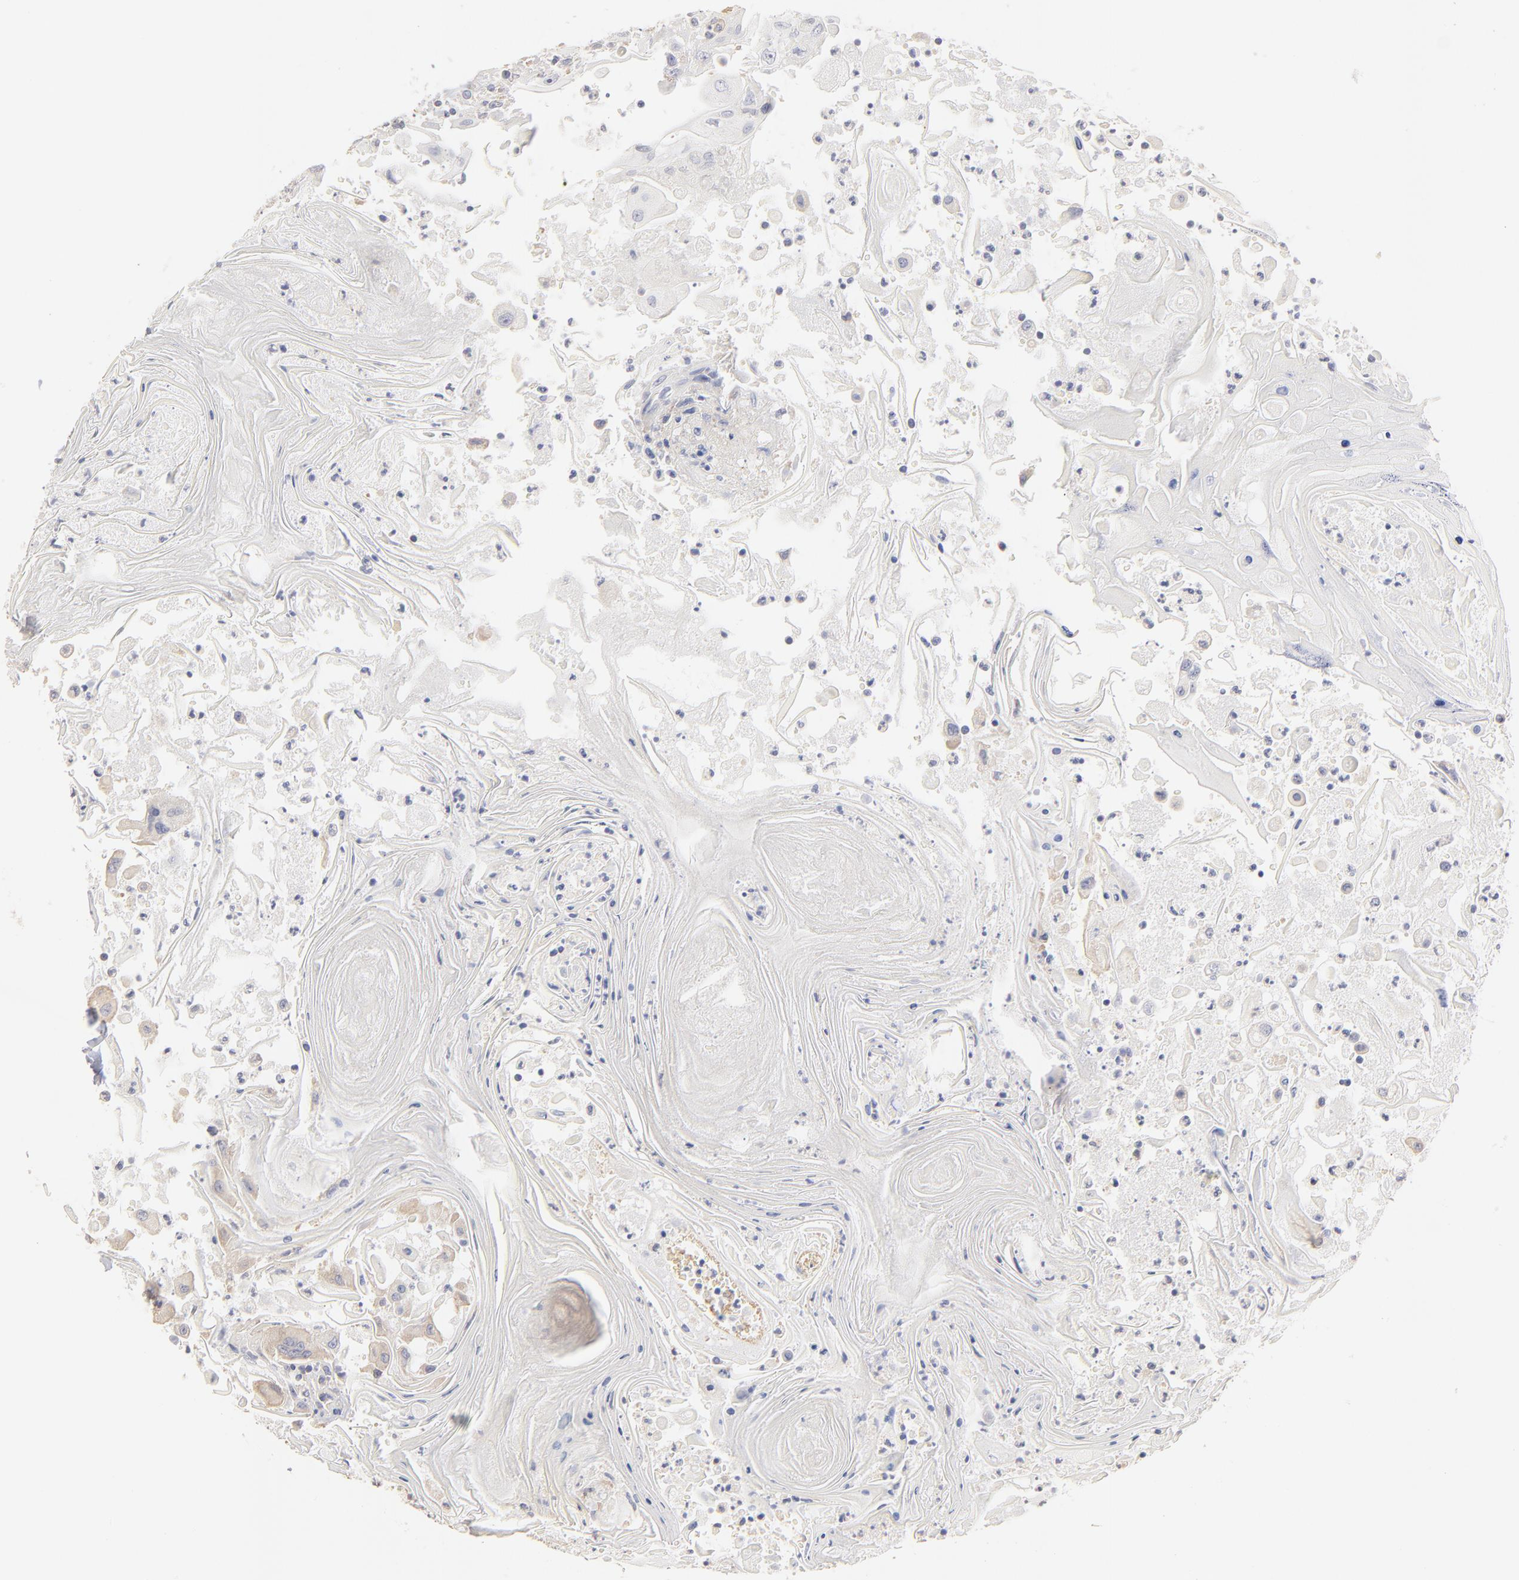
{"staining": {"intensity": "negative", "quantity": "none", "location": "none"}, "tissue": "head and neck cancer", "cell_type": "Tumor cells", "image_type": "cancer", "snomed": [{"axis": "morphology", "description": "Squamous cell carcinoma, NOS"}, {"axis": "morphology", "description": "Squamous cell carcinoma, metastatic, NOS"}, {"axis": "topography", "description": "Lymph node"}, {"axis": "topography", "description": "Salivary gland"}, {"axis": "topography", "description": "Head-Neck"}], "caption": "Protein analysis of squamous cell carcinoma (head and neck) demonstrates no significant positivity in tumor cells. (DAB (3,3'-diaminobenzidine) immunohistochemistry (IHC) with hematoxylin counter stain).", "gene": "ITGA8", "patient": {"sex": "female", "age": 74}}